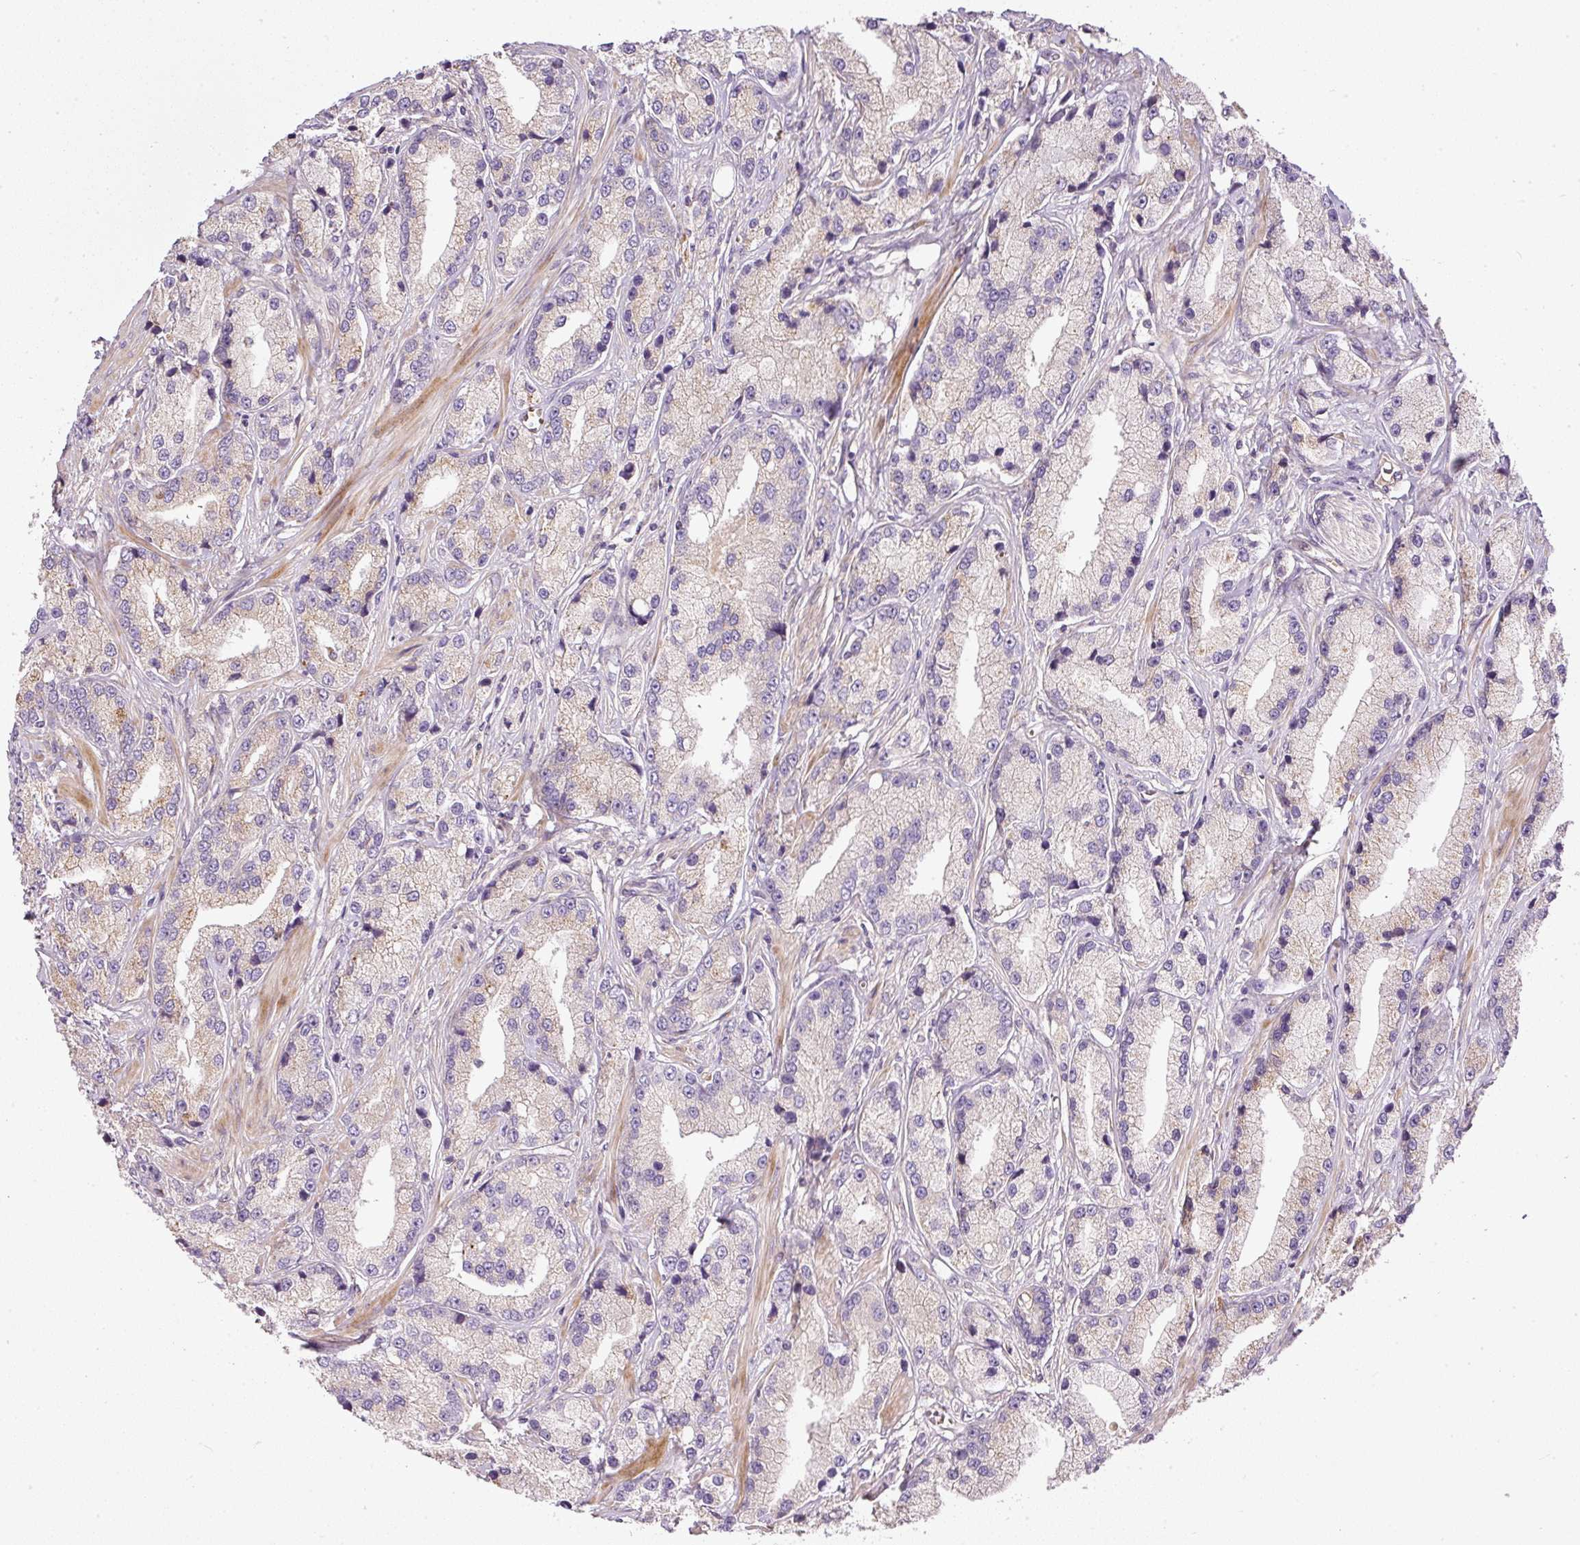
{"staining": {"intensity": "negative", "quantity": "none", "location": "none"}, "tissue": "prostate cancer", "cell_type": "Tumor cells", "image_type": "cancer", "snomed": [{"axis": "morphology", "description": "Adenocarcinoma, High grade"}, {"axis": "topography", "description": "Prostate"}], "caption": "Immunohistochemistry (IHC) image of neoplastic tissue: human prostate cancer (adenocarcinoma (high-grade)) stained with DAB (3,3'-diaminobenzidine) demonstrates no significant protein expression in tumor cells.", "gene": "TBC1D2B", "patient": {"sex": "male", "age": 74}}